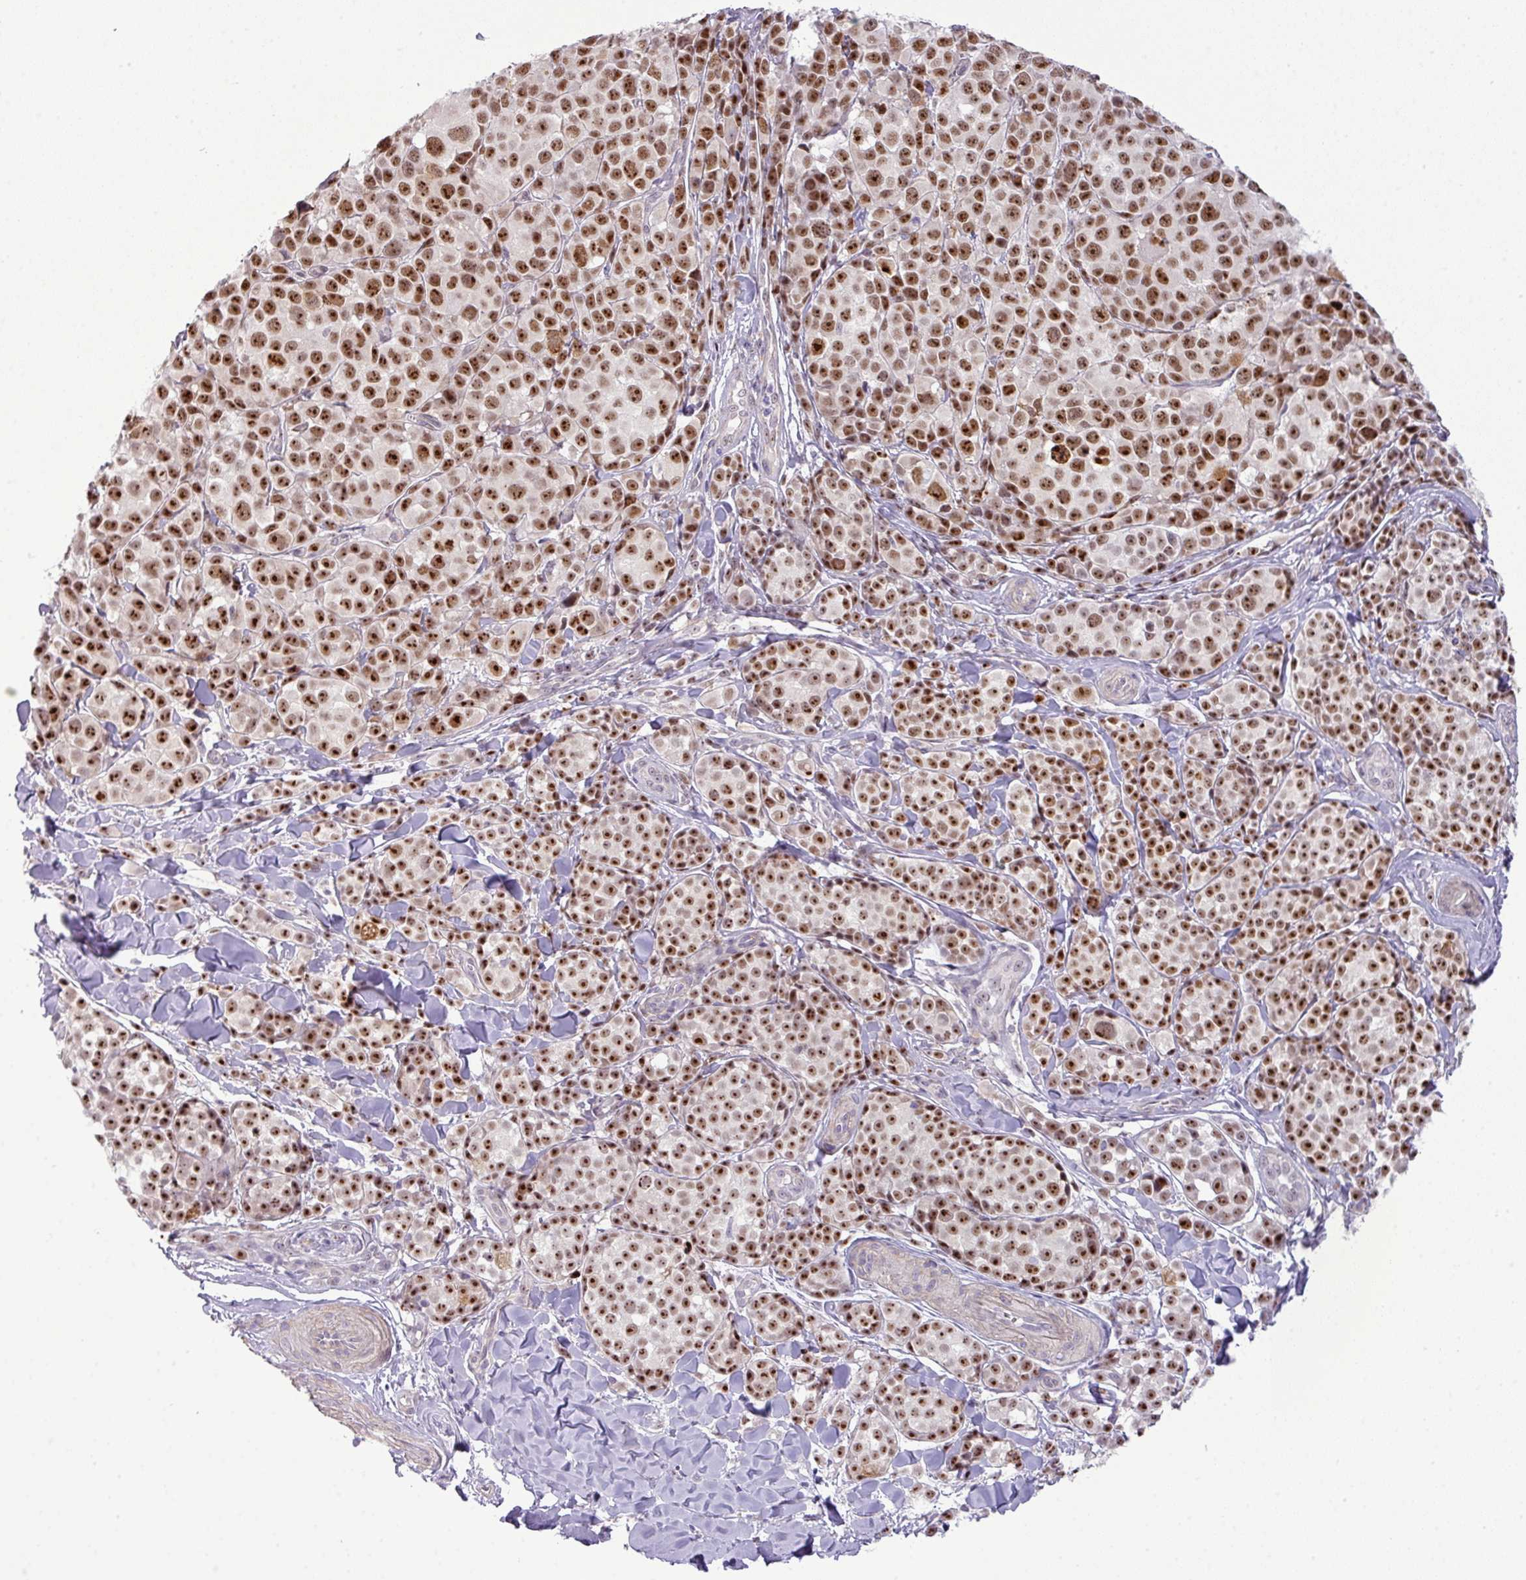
{"staining": {"intensity": "strong", "quantity": ">75%", "location": "nuclear"}, "tissue": "melanoma", "cell_type": "Tumor cells", "image_type": "cancer", "snomed": [{"axis": "morphology", "description": "Malignant melanoma, NOS"}, {"axis": "topography", "description": "Skin"}], "caption": "About >75% of tumor cells in malignant melanoma show strong nuclear protein staining as visualized by brown immunohistochemical staining.", "gene": "MAK16", "patient": {"sex": "female", "age": 35}}